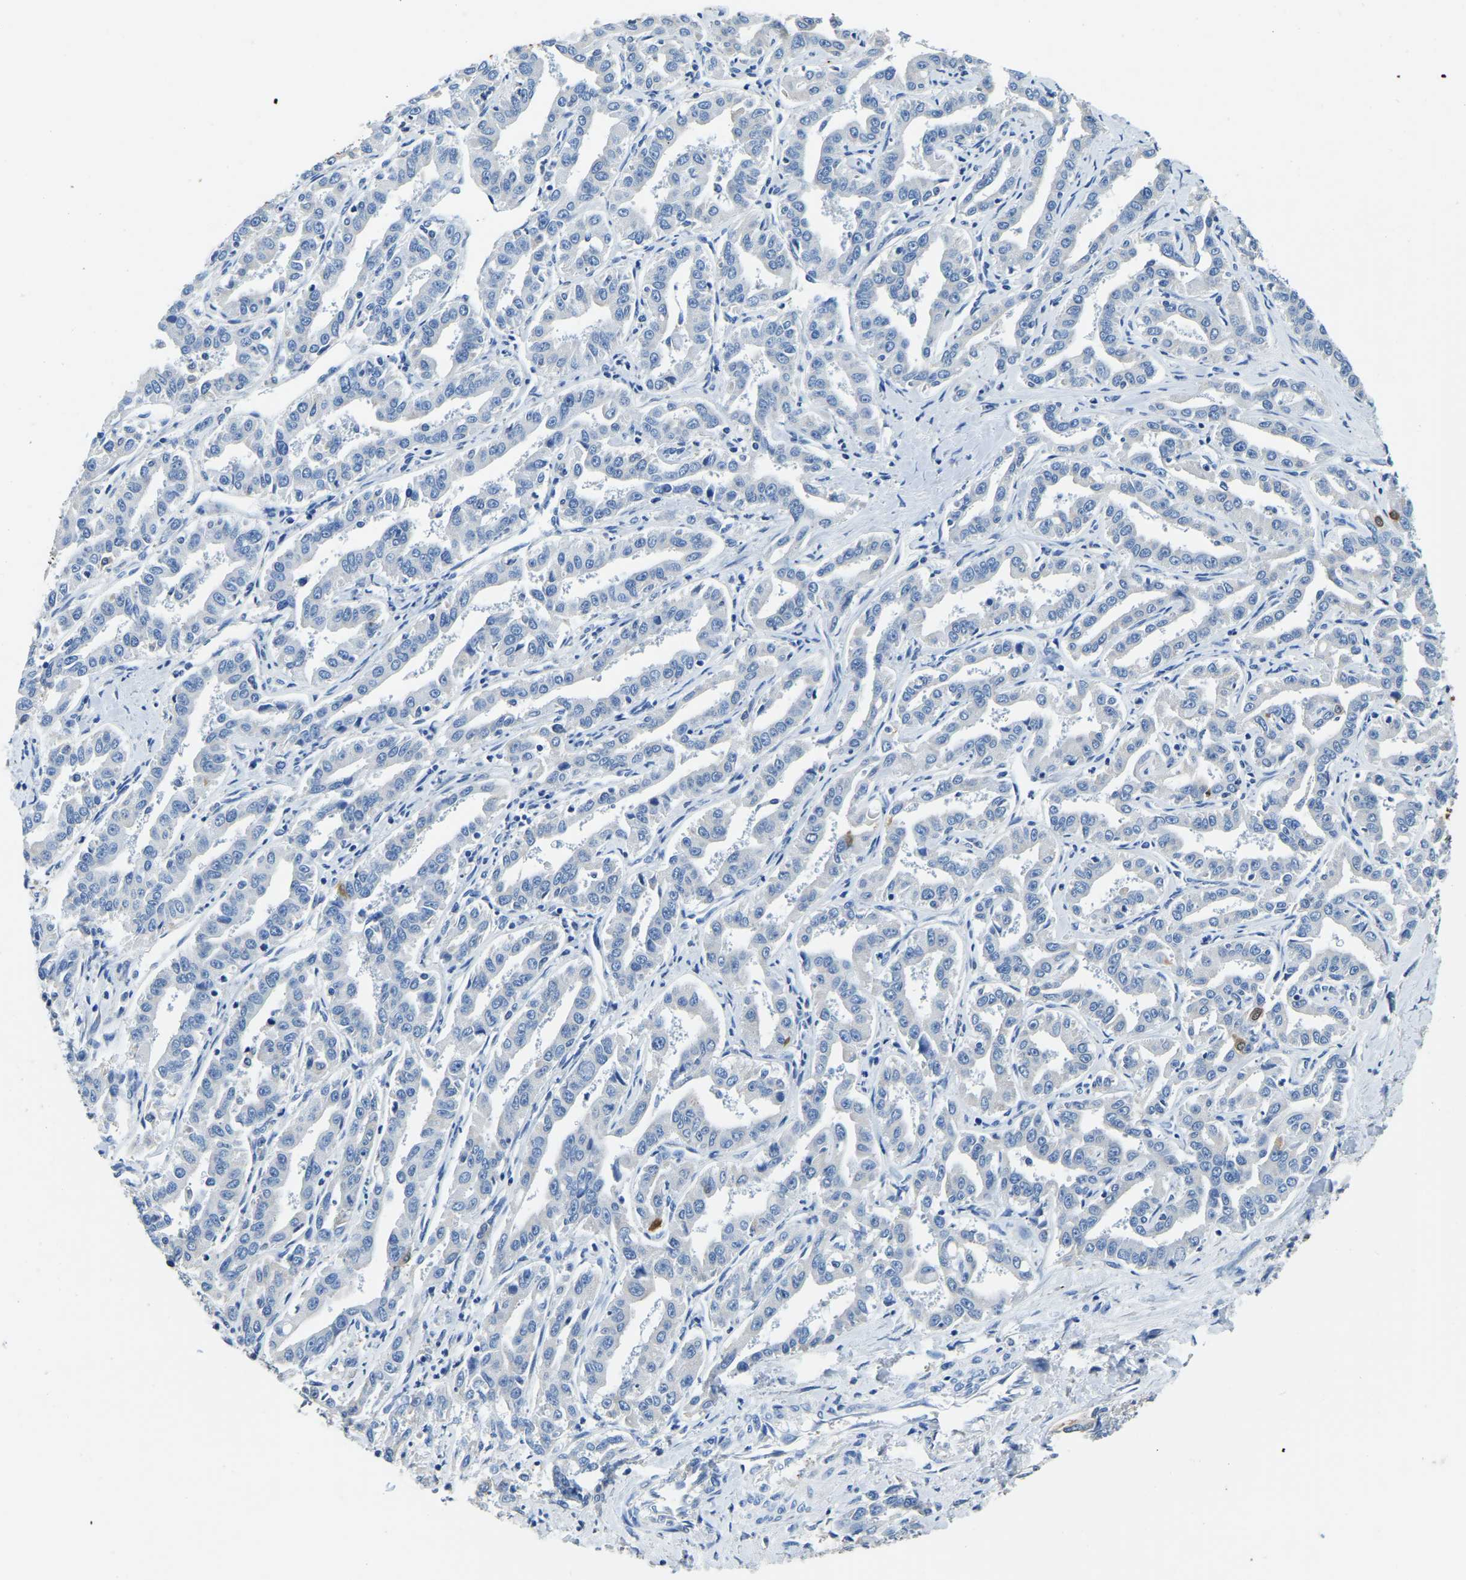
{"staining": {"intensity": "negative", "quantity": "none", "location": "none"}, "tissue": "liver cancer", "cell_type": "Tumor cells", "image_type": "cancer", "snomed": [{"axis": "morphology", "description": "Cholangiocarcinoma"}, {"axis": "topography", "description": "Liver"}], "caption": "High power microscopy micrograph of an IHC photomicrograph of cholangiocarcinoma (liver), revealing no significant positivity in tumor cells.", "gene": "ZDHHC13", "patient": {"sex": "male", "age": 59}}